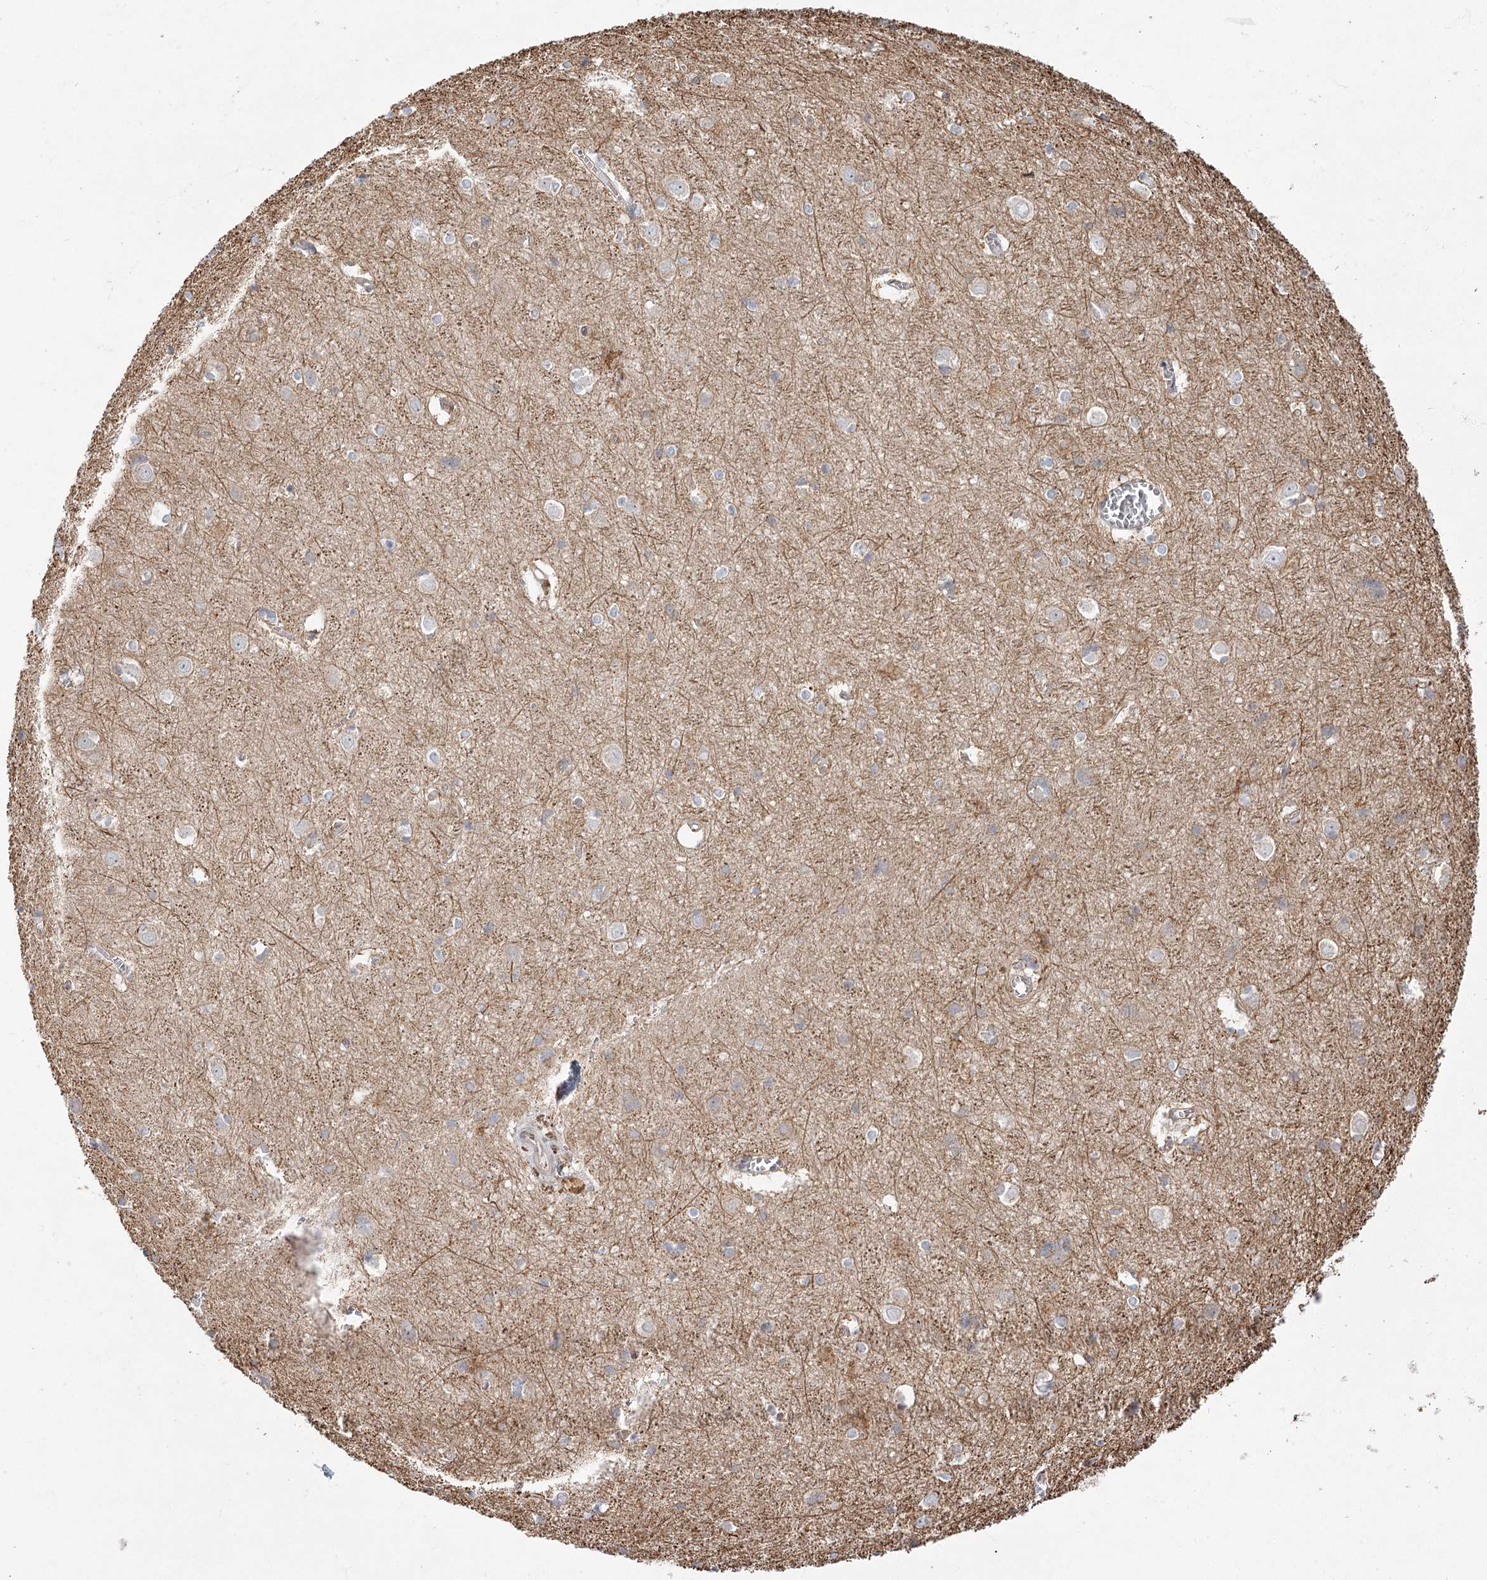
{"staining": {"intensity": "moderate", "quantity": ">75%", "location": "cytoplasmic/membranous"}, "tissue": "cerebral cortex", "cell_type": "Endothelial cells", "image_type": "normal", "snomed": [{"axis": "morphology", "description": "Normal tissue, NOS"}, {"axis": "topography", "description": "Cerebral cortex"}], "caption": "Cerebral cortex stained with DAB IHC reveals medium levels of moderate cytoplasmic/membranous expression in approximately >75% of endothelial cells.", "gene": "ZFYVE16", "patient": {"sex": "male", "age": 54}}